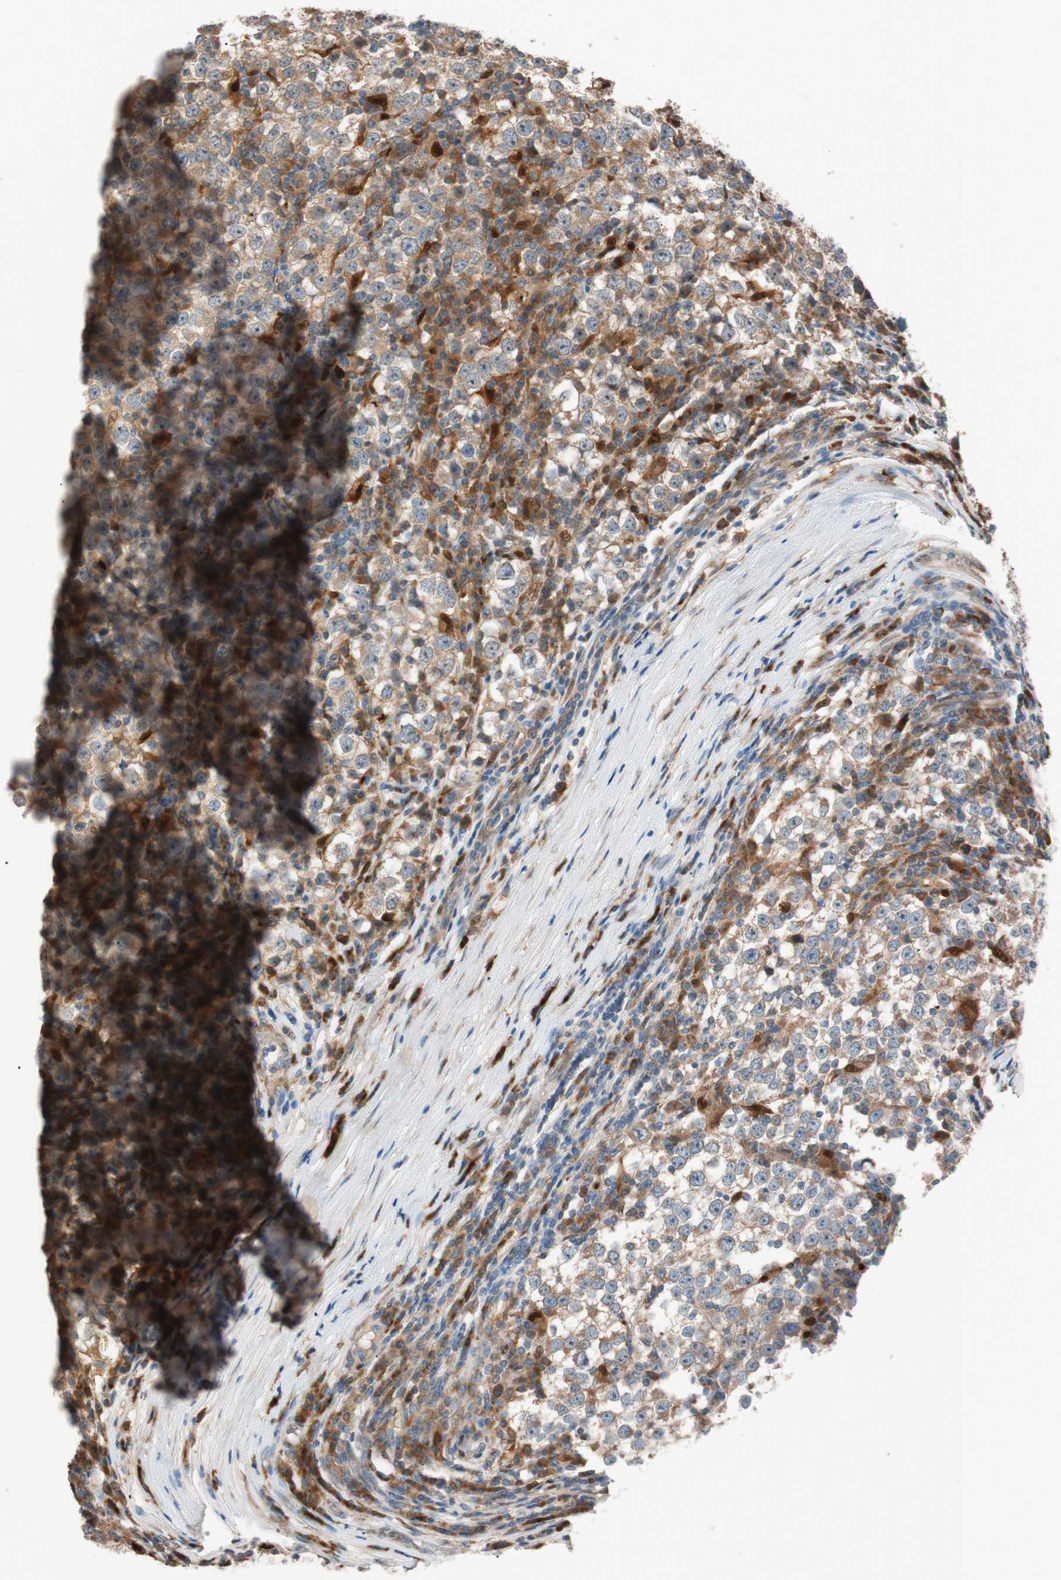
{"staining": {"intensity": "moderate", "quantity": ">75%", "location": "cytoplasmic/membranous"}, "tissue": "testis cancer", "cell_type": "Tumor cells", "image_type": "cancer", "snomed": [{"axis": "morphology", "description": "Seminoma, NOS"}, {"axis": "topography", "description": "Testis"}], "caption": "Protein expression analysis of testis cancer displays moderate cytoplasmic/membranous positivity in about >75% of tumor cells.", "gene": "FAAH", "patient": {"sex": "male", "age": 65}}